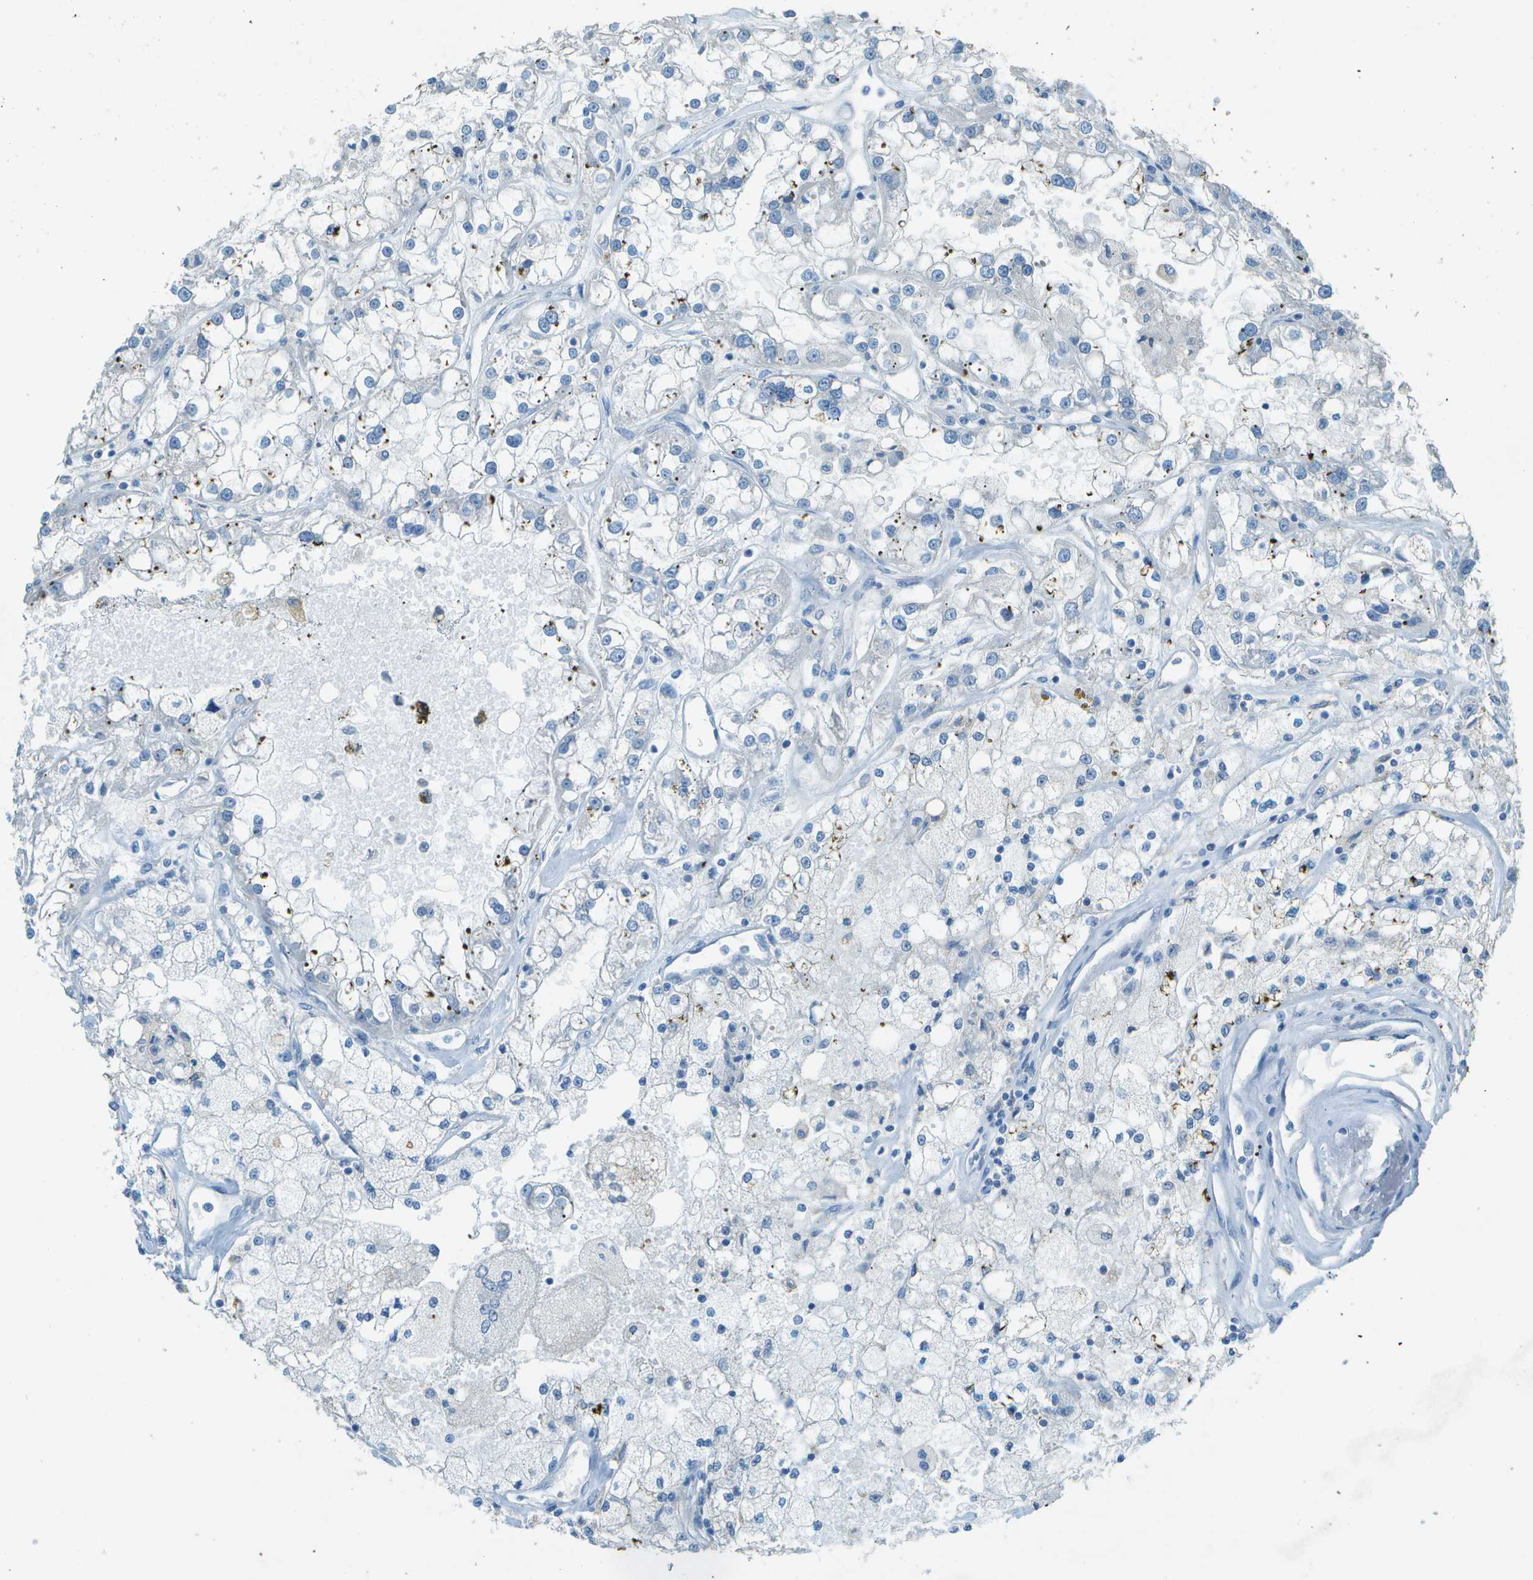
{"staining": {"intensity": "negative", "quantity": "none", "location": "none"}, "tissue": "renal cancer", "cell_type": "Tumor cells", "image_type": "cancer", "snomed": [{"axis": "morphology", "description": "Adenocarcinoma, NOS"}, {"axis": "topography", "description": "Kidney"}], "caption": "The immunohistochemistry (IHC) image has no significant positivity in tumor cells of adenocarcinoma (renal) tissue. (DAB (3,3'-diaminobenzidine) IHC with hematoxylin counter stain).", "gene": "LGI2", "patient": {"sex": "female", "age": 52}}